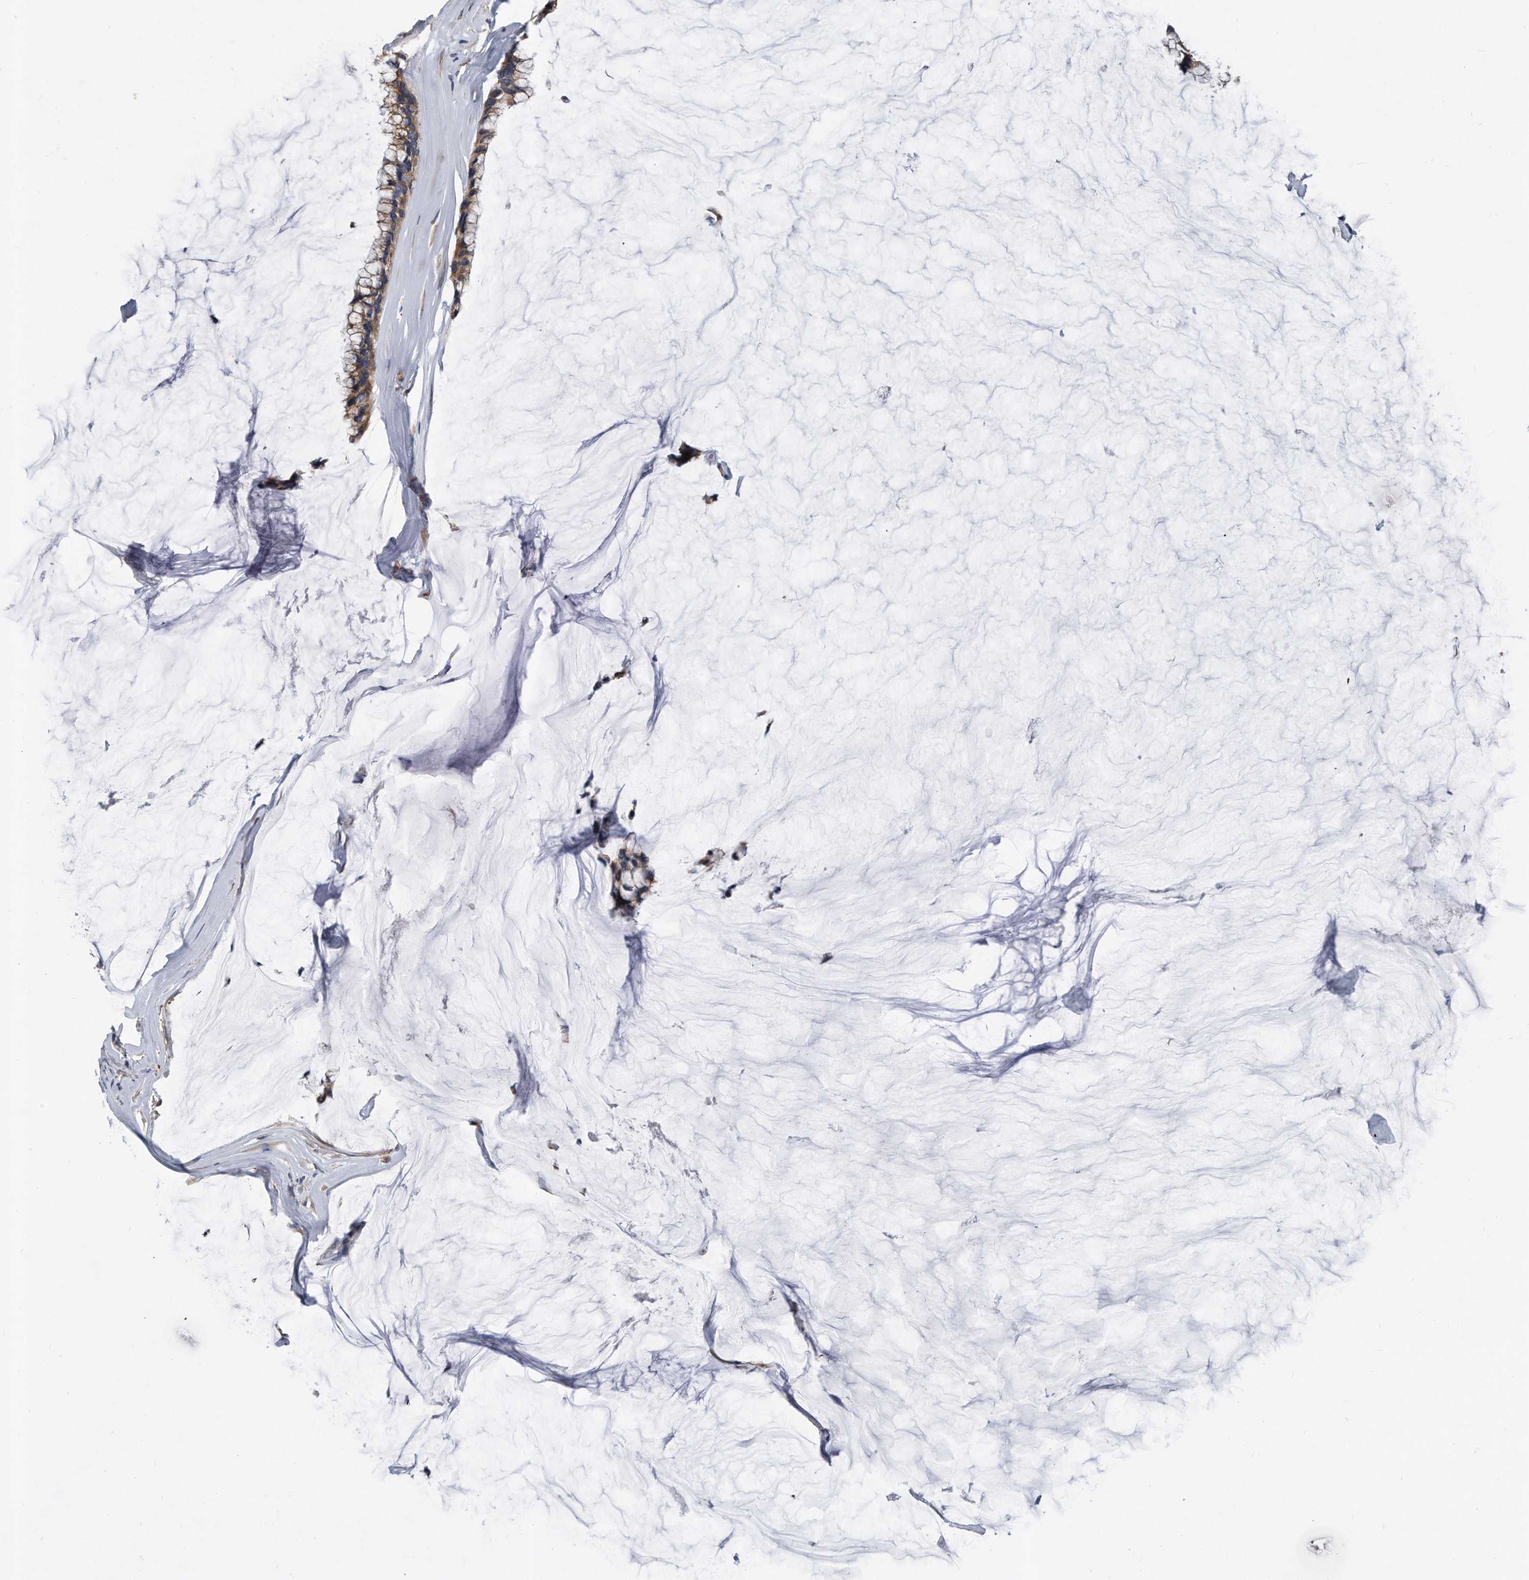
{"staining": {"intensity": "moderate", "quantity": ">75%", "location": "cytoplasmic/membranous"}, "tissue": "ovarian cancer", "cell_type": "Tumor cells", "image_type": "cancer", "snomed": [{"axis": "morphology", "description": "Cystadenocarcinoma, mucinous, NOS"}, {"axis": "topography", "description": "Ovary"}], "caption": "Moderate cytoplasmic/membranous staining is seen in about >75% of tumor cells in ovarian cancer (mucinous cystadenocarcinoma).", "gene": "CCDC47", "patient": {"sex": "female", "age": 39}}